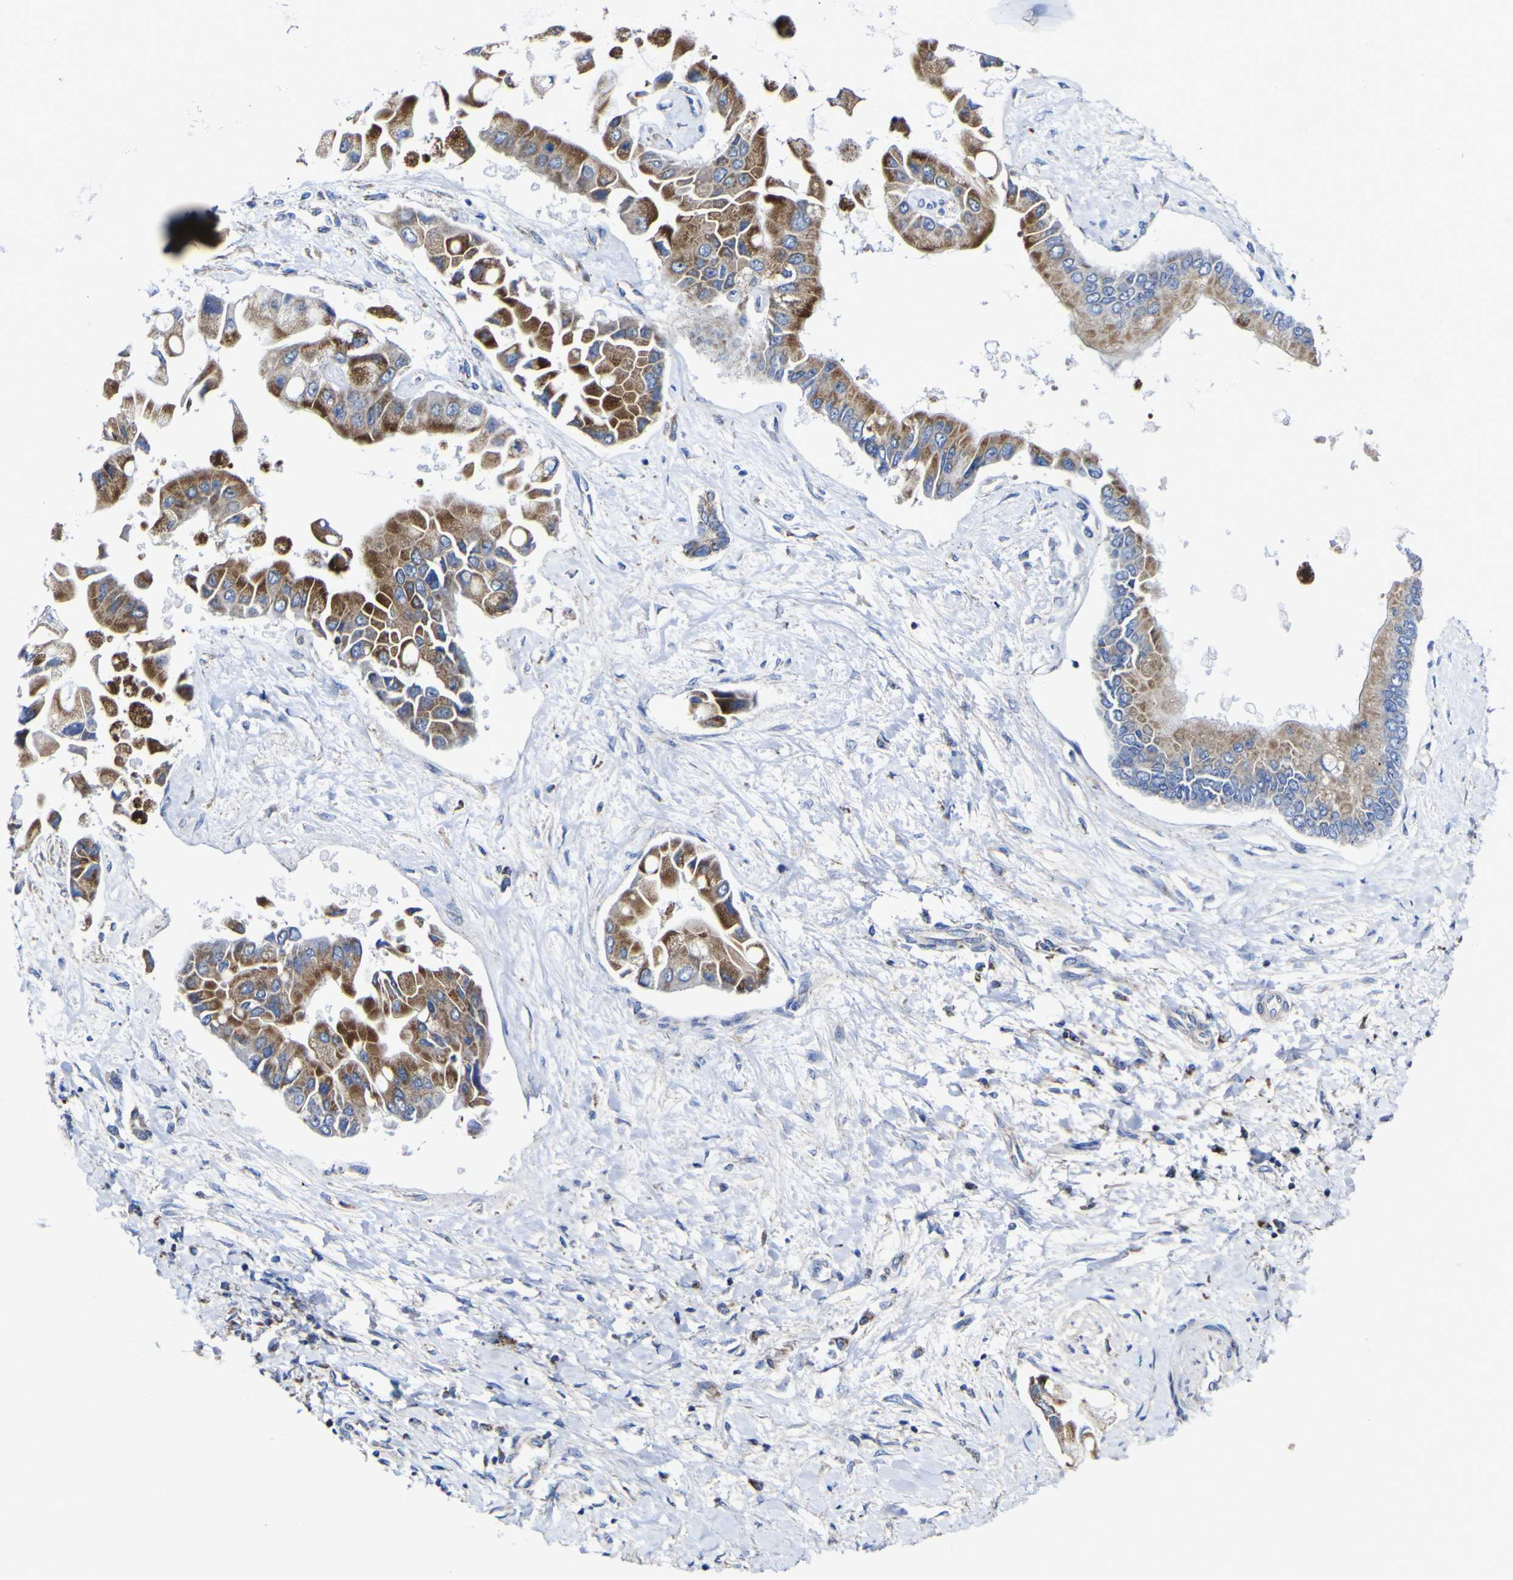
{"staining": {"intensity": "moderate", "quantity": ">75%", "location": "cytoplasmic/membranous"}, "tissue": "liver cancer", "cell_type": "Tumor cells", "image_type": "cancer", "snomed": [{"axis": "morphology", "description": "Cholangiocarcinoma"}, {"axis": "topography", "description": "Liver"}], "caption": "Protein expression analysis of liver cancer (cholangiocarcinoma) demonstrates moderate cytoplasmic/membranous expression in approximately >75% of tumor cells.", "gene": "CCDC90B", "patient": {"sex": "male", "age": 50}}